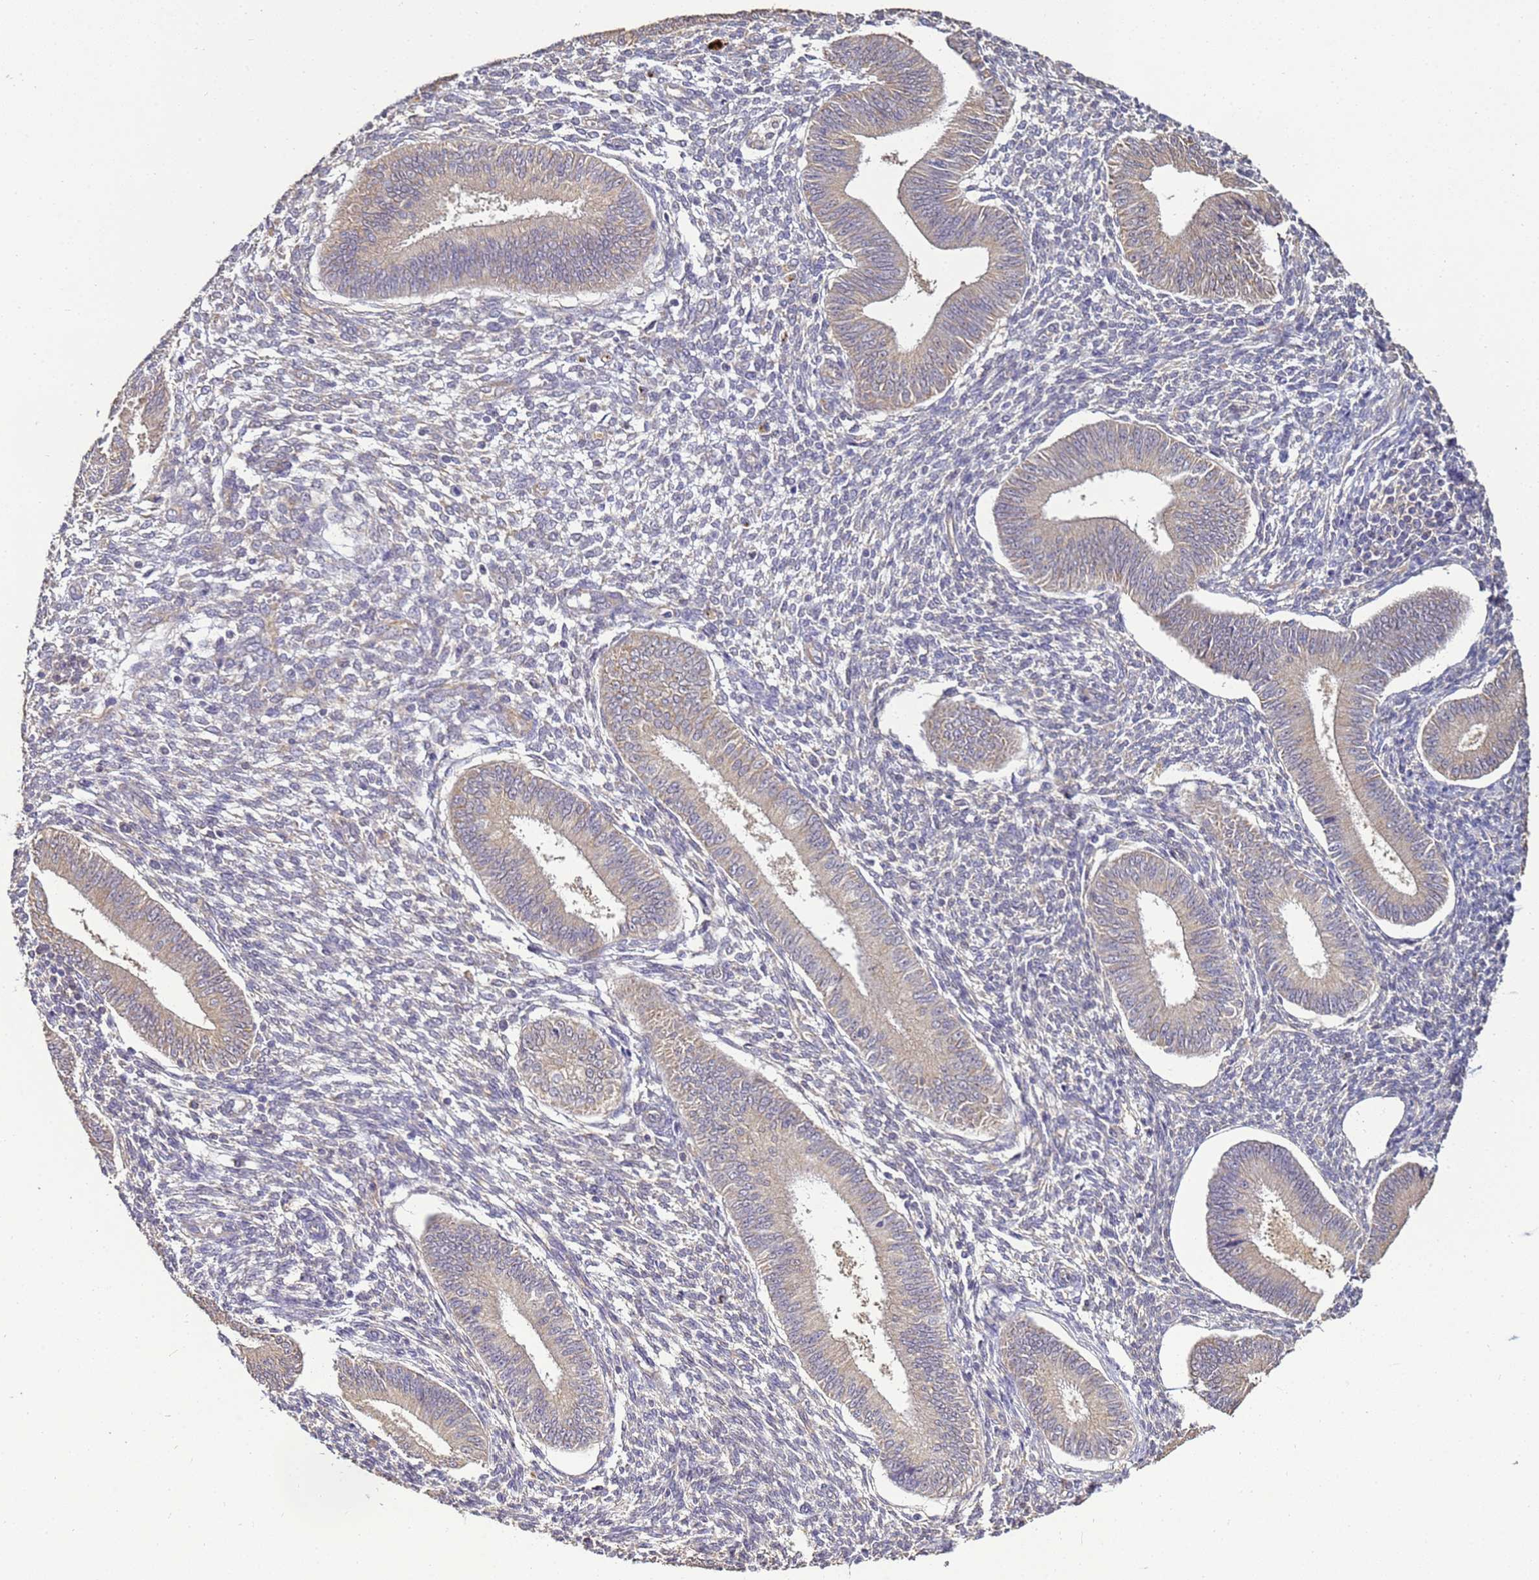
{"staining": {"intensity": "weak", "quantity": "<25%", "location": "cytoplasmic/membranous"}, "tissue": "endometrium", "cell_type": "Cells in endometrial stroma", "image_type": "normal", "snomed": [{"axis": "morphology", "description": "Normal tissue, NOS"}, {"axis": "topography", "description": "Uterus"}, {"axis": "topography", "description": "Endometrium"}], "caption": "Immunohistochemistry micrograph of normal human endometrium stained for a protein (brown), which demonstrates no positivity in cells in endometrial stroma.", "gene": "ENOPH1", "patient": {"sex": "female", "age": 48}}